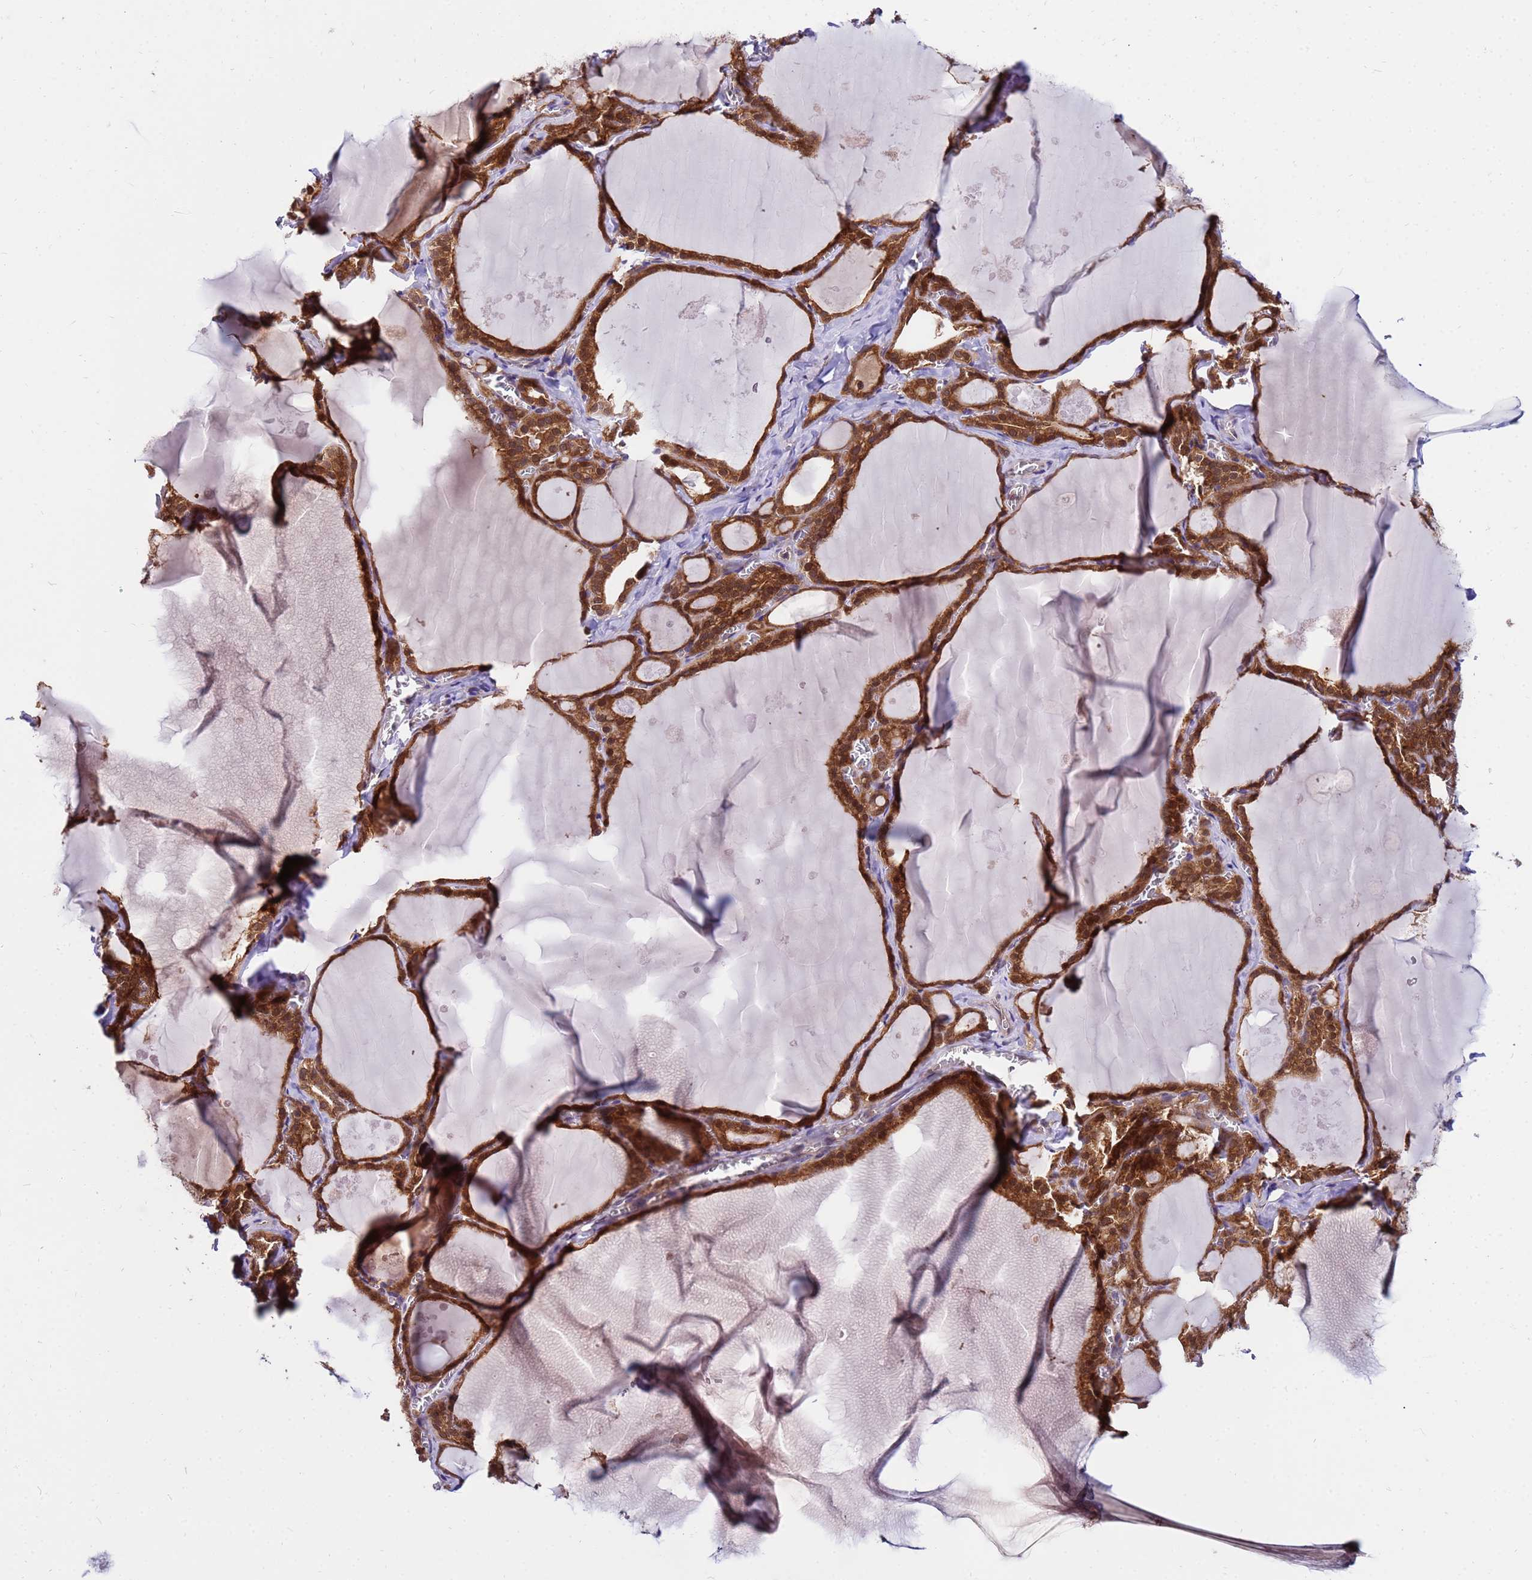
{"staining": {"intensity": "strong", "quantity": ">75%", "location": "cytoplasmic/membranous,nuclear"}, "tissue": "thyroid gland", "cell_type": "Glandular cells", "image_type": "normal", "snomed": [{"axis": "morphology", "description": "Normal tissue, NOS"}, {"axis": "topography", "description": "Thyroid gland"}], "caption": "Immunohistochemistry staining of unremarkable thyroid gland, which demonstrates high levels of strong cytoplasmic/membranous,nuclear expression in approximately >75% of glandular cells indicating strong cytoplasmic/membranous,nuclear protein staining. The staining was performed using DAB (brown) for protein detection and nuclei were counterstained in hematoxylin (blue).", "gene": "GET3", "patient": {"sex": "male", "age": 56}}